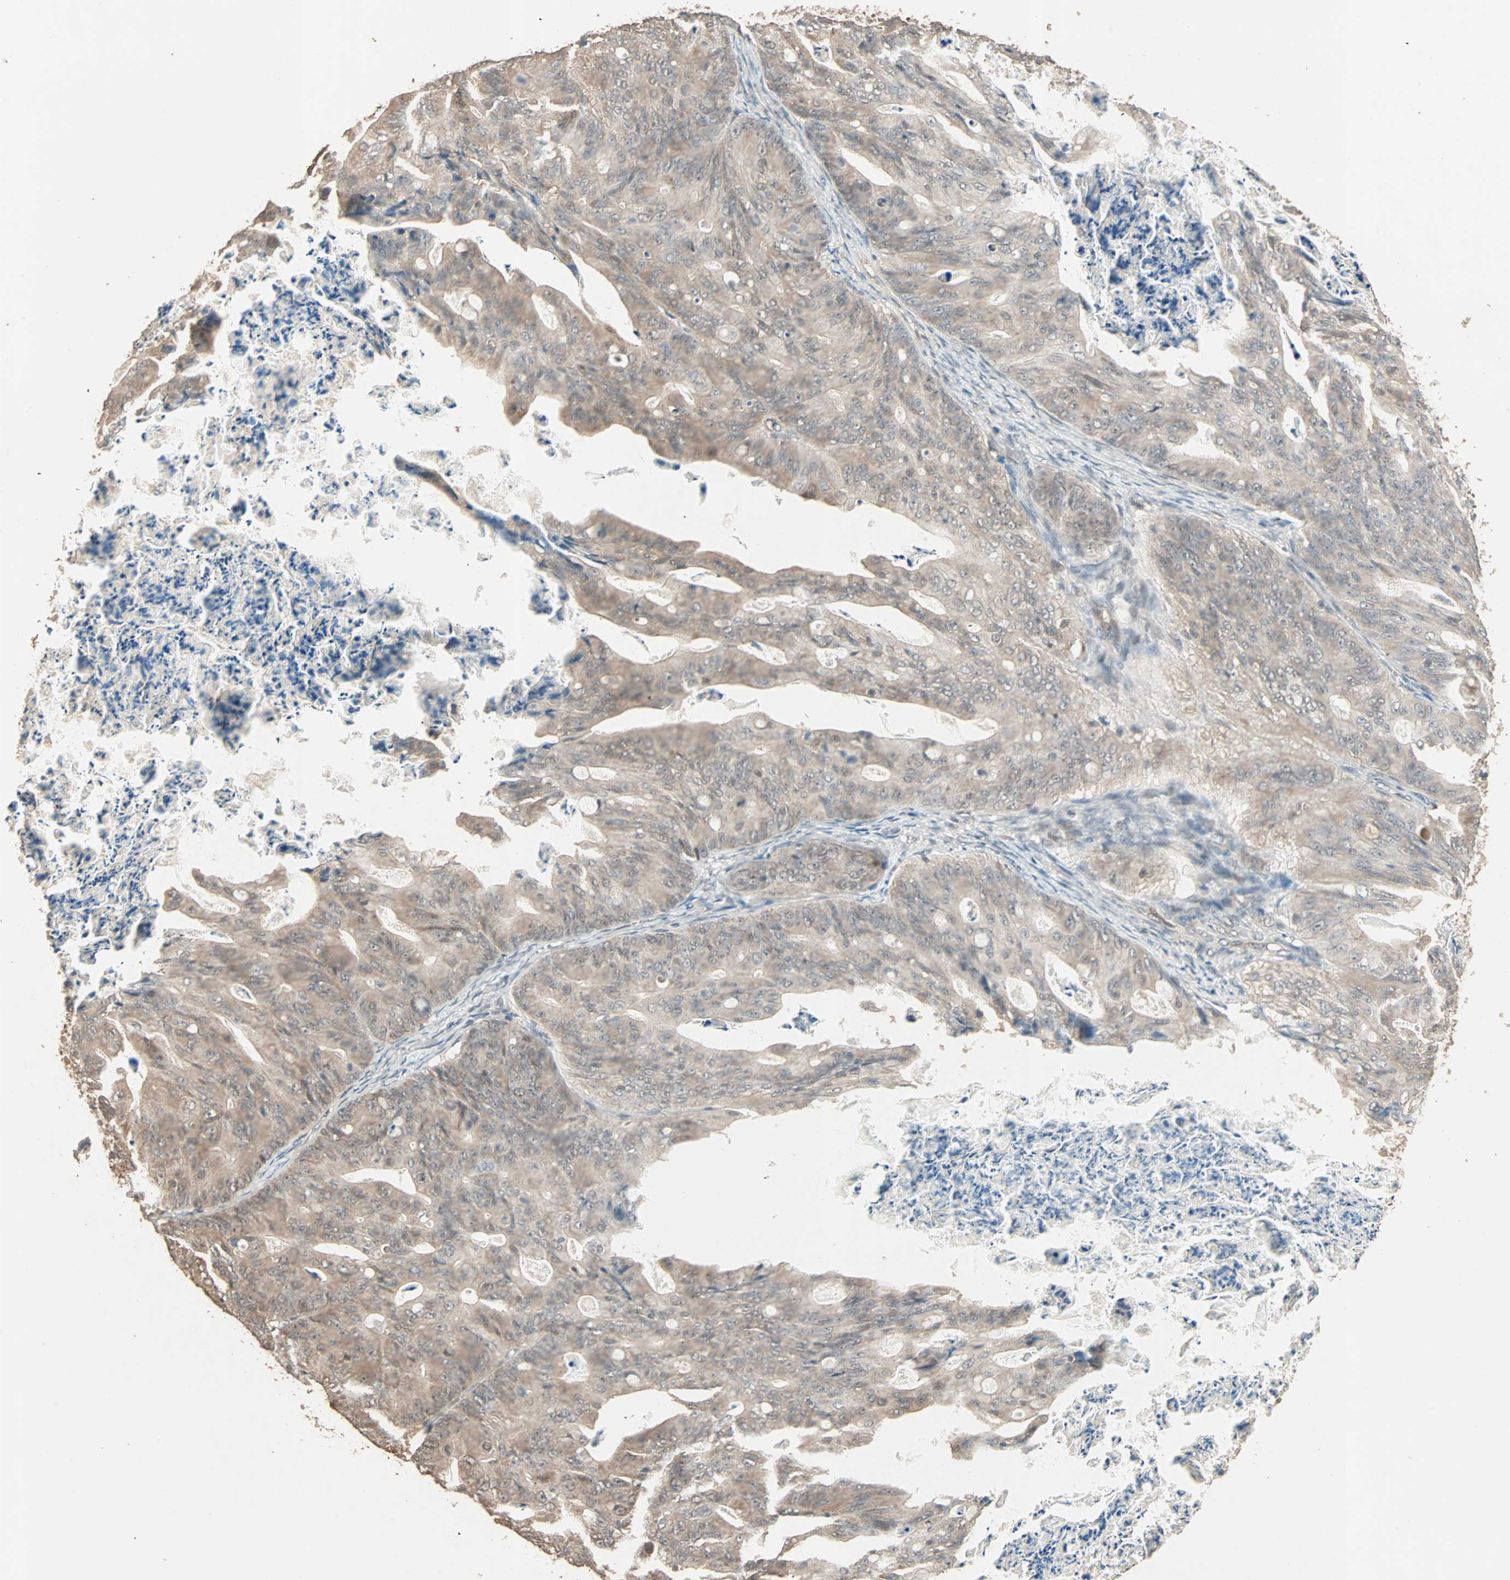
{"staining": {"intensity": "moderate", "quantity": ">75%", "location": "cytoplasmic/membranous,nuclear"}, "tissue": "ovarian cancer", "cell_type": "Tumor cells", "image_type": "cancer", "snomed": [{"axis": "morphology", "description": "Cystadenocarcinoma, mucinous, NOS"}, {"axis": "topography", "description": "Ovary"}], "caption": "Protein expression analysis of ovarian cancer demonstrates moderate cytoplasmic/membranous and nuclear positivity in approximately >75% of tumor cells.", "gene": "ZBTB33", "patient": {"sex": "female", "age": 37}}